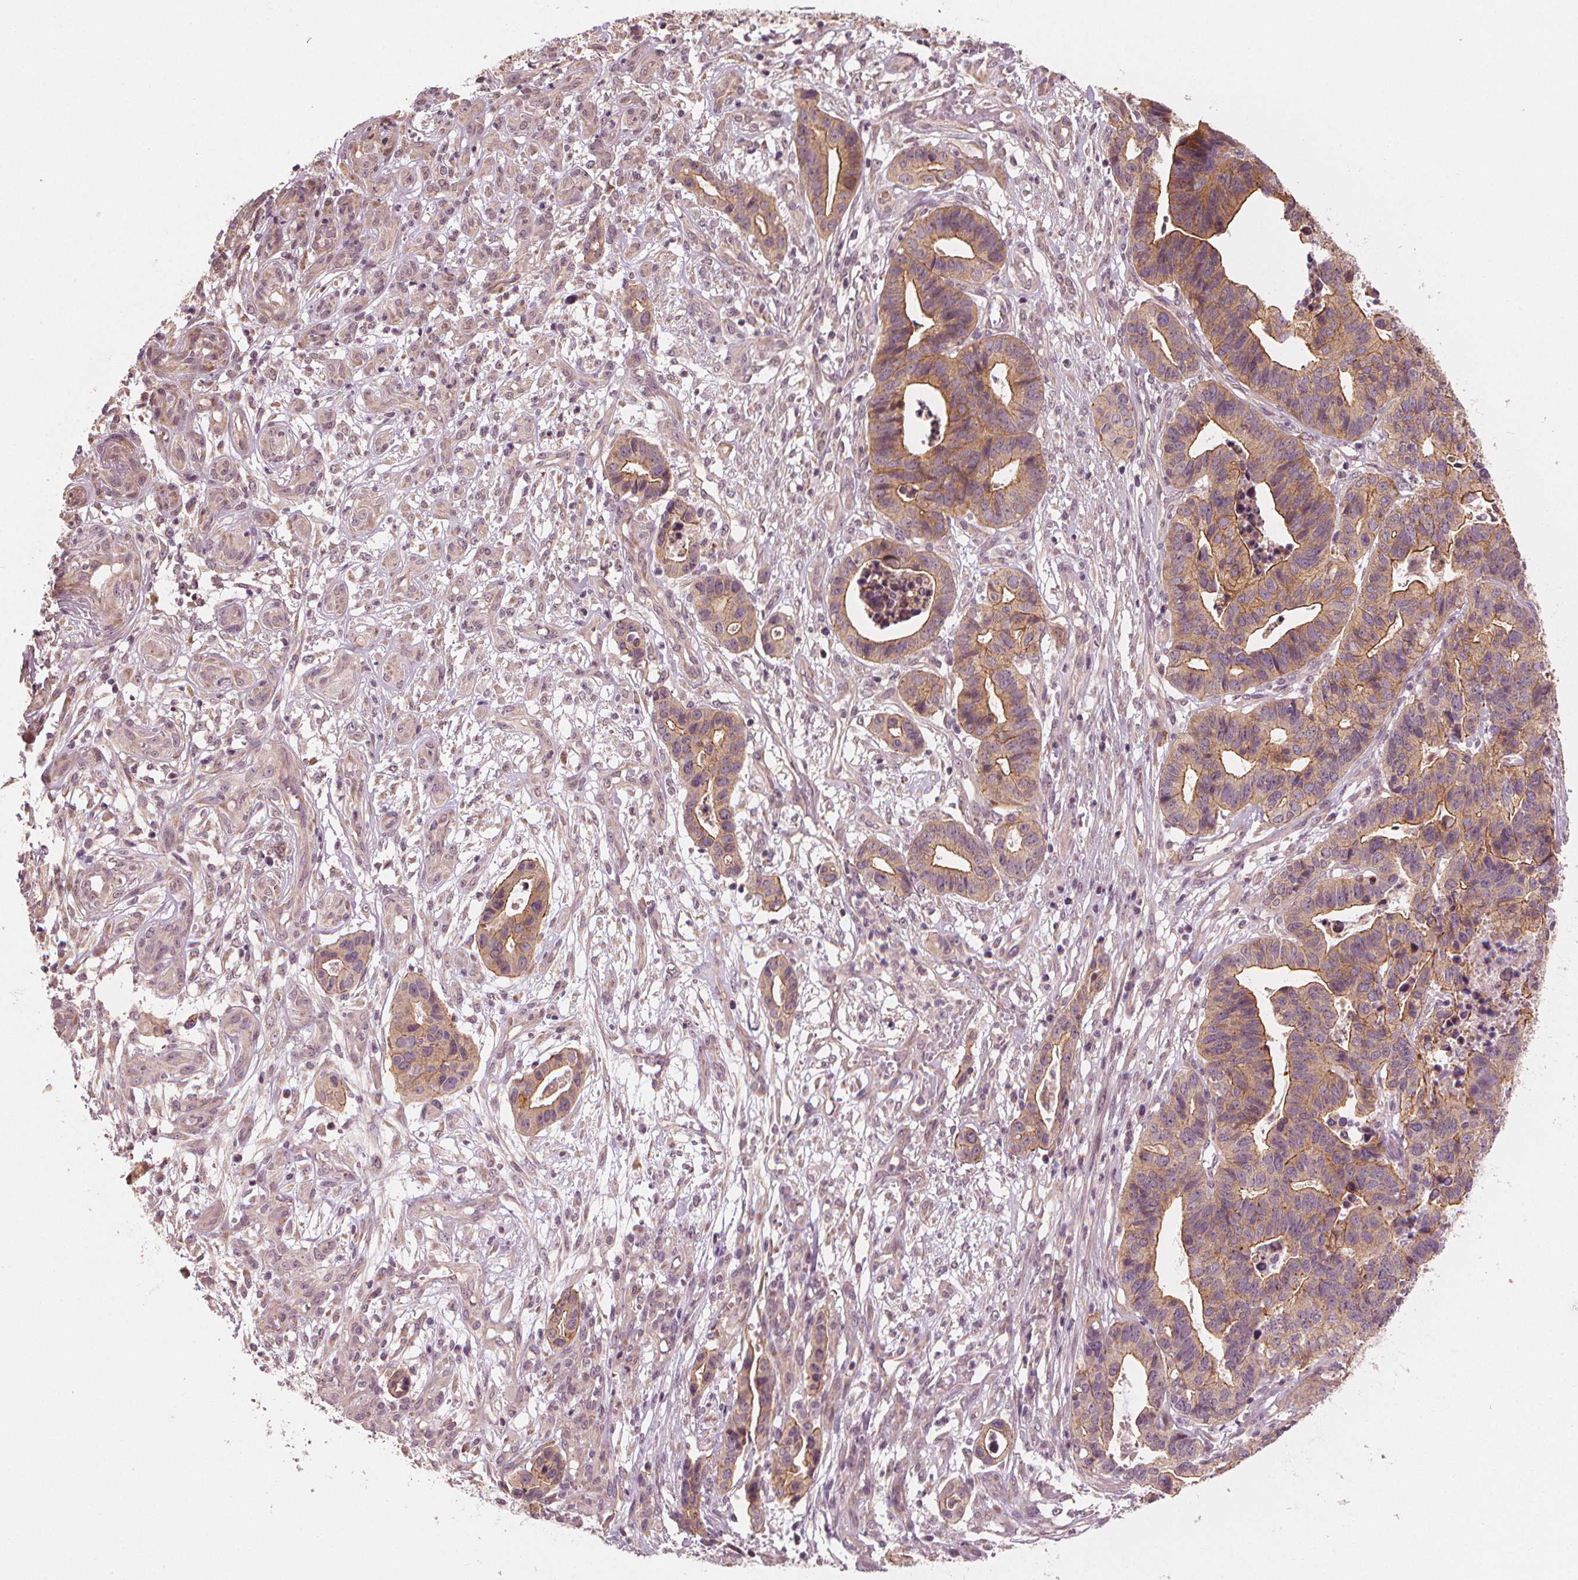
{"staining": {"intensity": "moderate", "quantity": "<25%", "location": "cytoplasmic/membranous"}, "tissue": "stomach cancer", "cell_type": "Tumor cells", "image_type": "cancer", "snomed": [{"axis": "morphology", "description": "Adenocarcinoma, NOS"}, {"axis": "topography", "description": "Stomach, upper"}], "caption": "An image showing moderate cytoplasmic/membranous staining in approximately <25% of tumor cells in stomach cancer (adenocarcinoma), as visualized by brown immunohistochemical staining.", "gene": "CLBA1", "patient": {"sex": "female", "age": 67}}